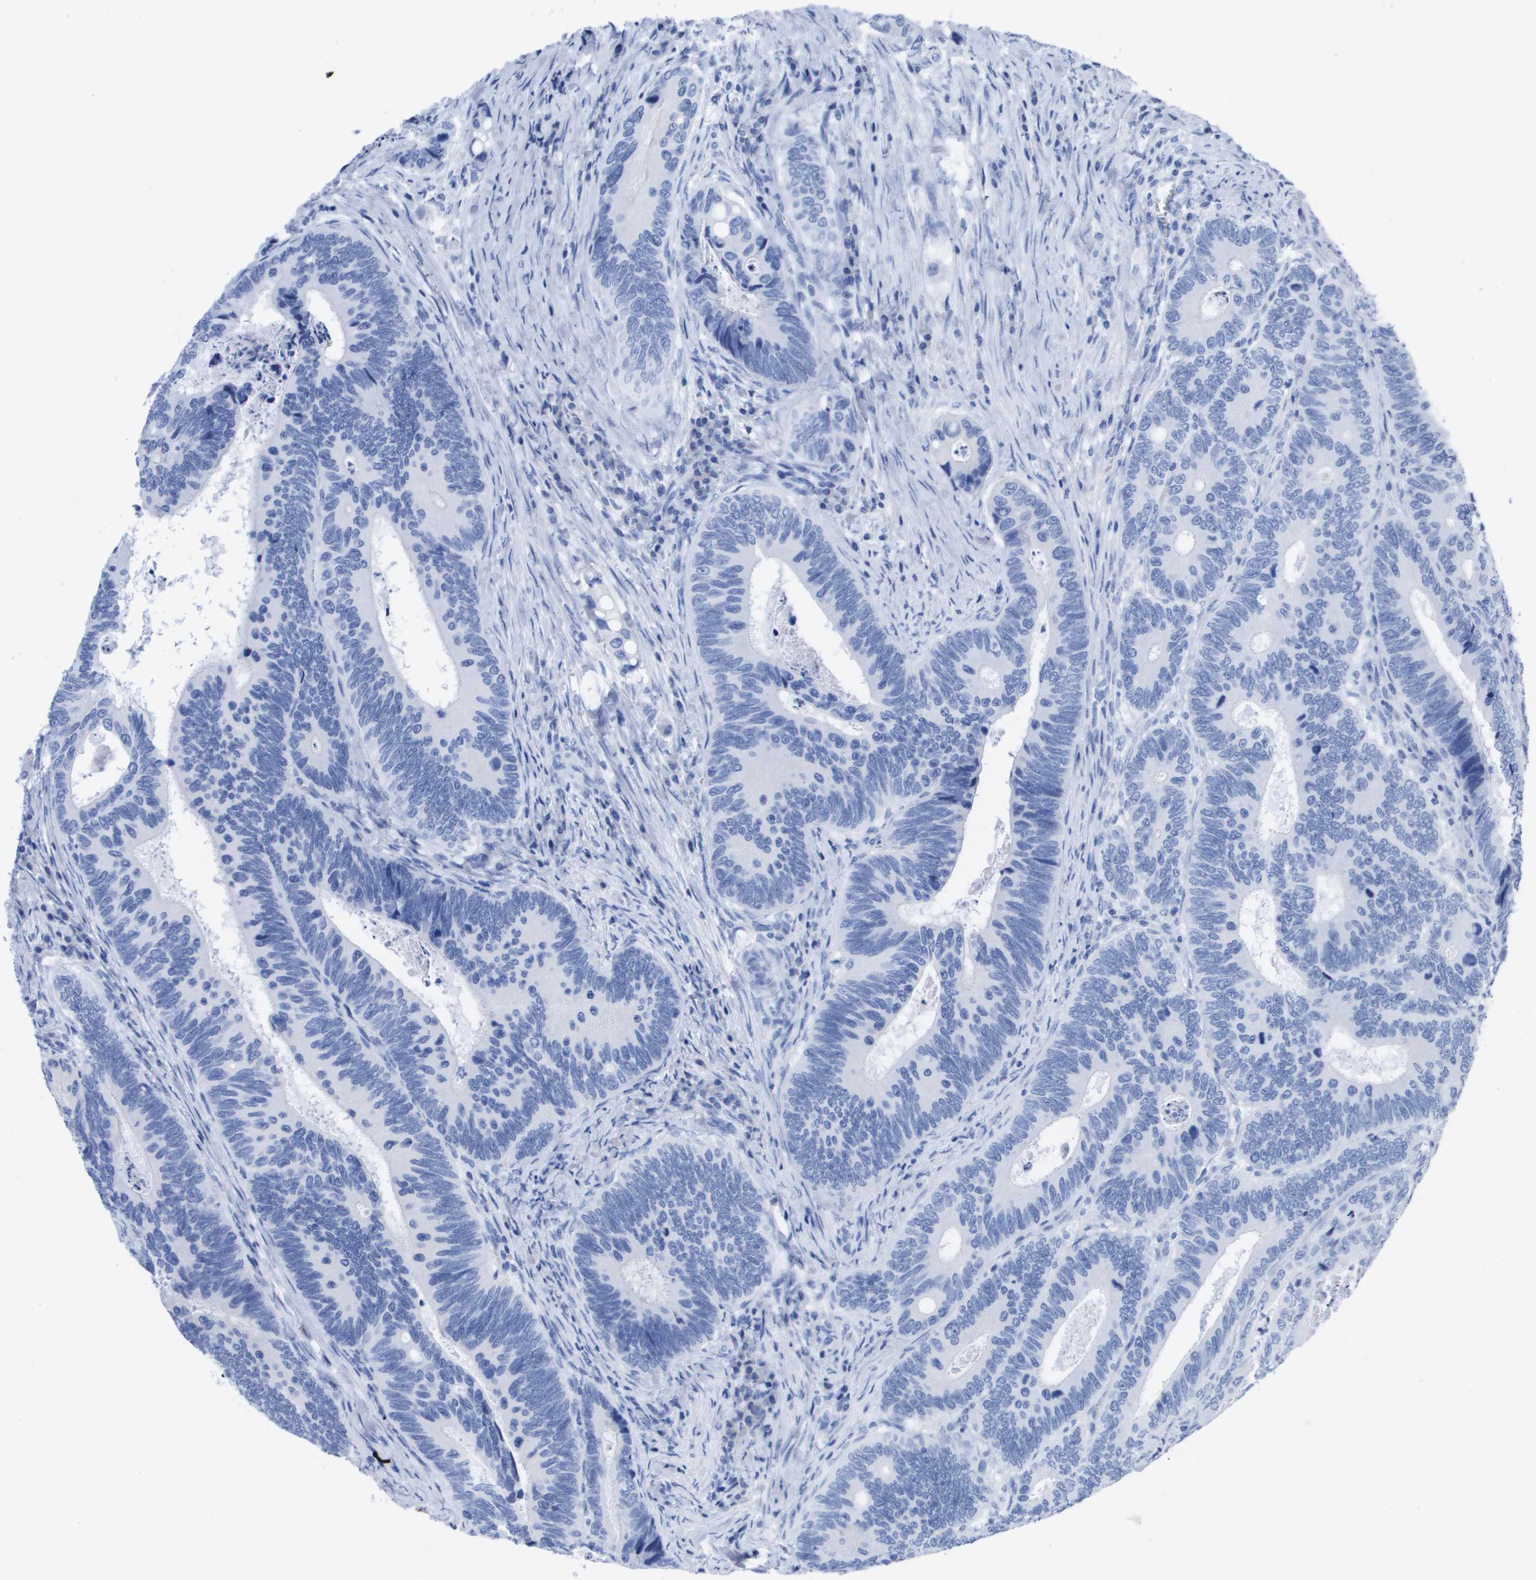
{"staining": {"intensity": "negative", "quantity": "none", "location": "none"}, "tissue": "colorectal cancer", "cell_type": "Tumor cells", "image_type": "cancer", "snomed": [{"axis": "morphology", "description": "Inflammation, NOS"}, {"axis": "morphology", "description": "Adenocarcinoma, NOS"}, {"axis": "topography", "description": "Colon"}], "caption": "This is a image of immunohistochemistry (IHC) staining of adenocarcinoma (colorectal), which shows no expression in tumor cells. (Immunohistochemistry, brightfield microscopy, high magnification).", "gene": "KCNA3", "patient": {"sex": "male", "age": 72}}